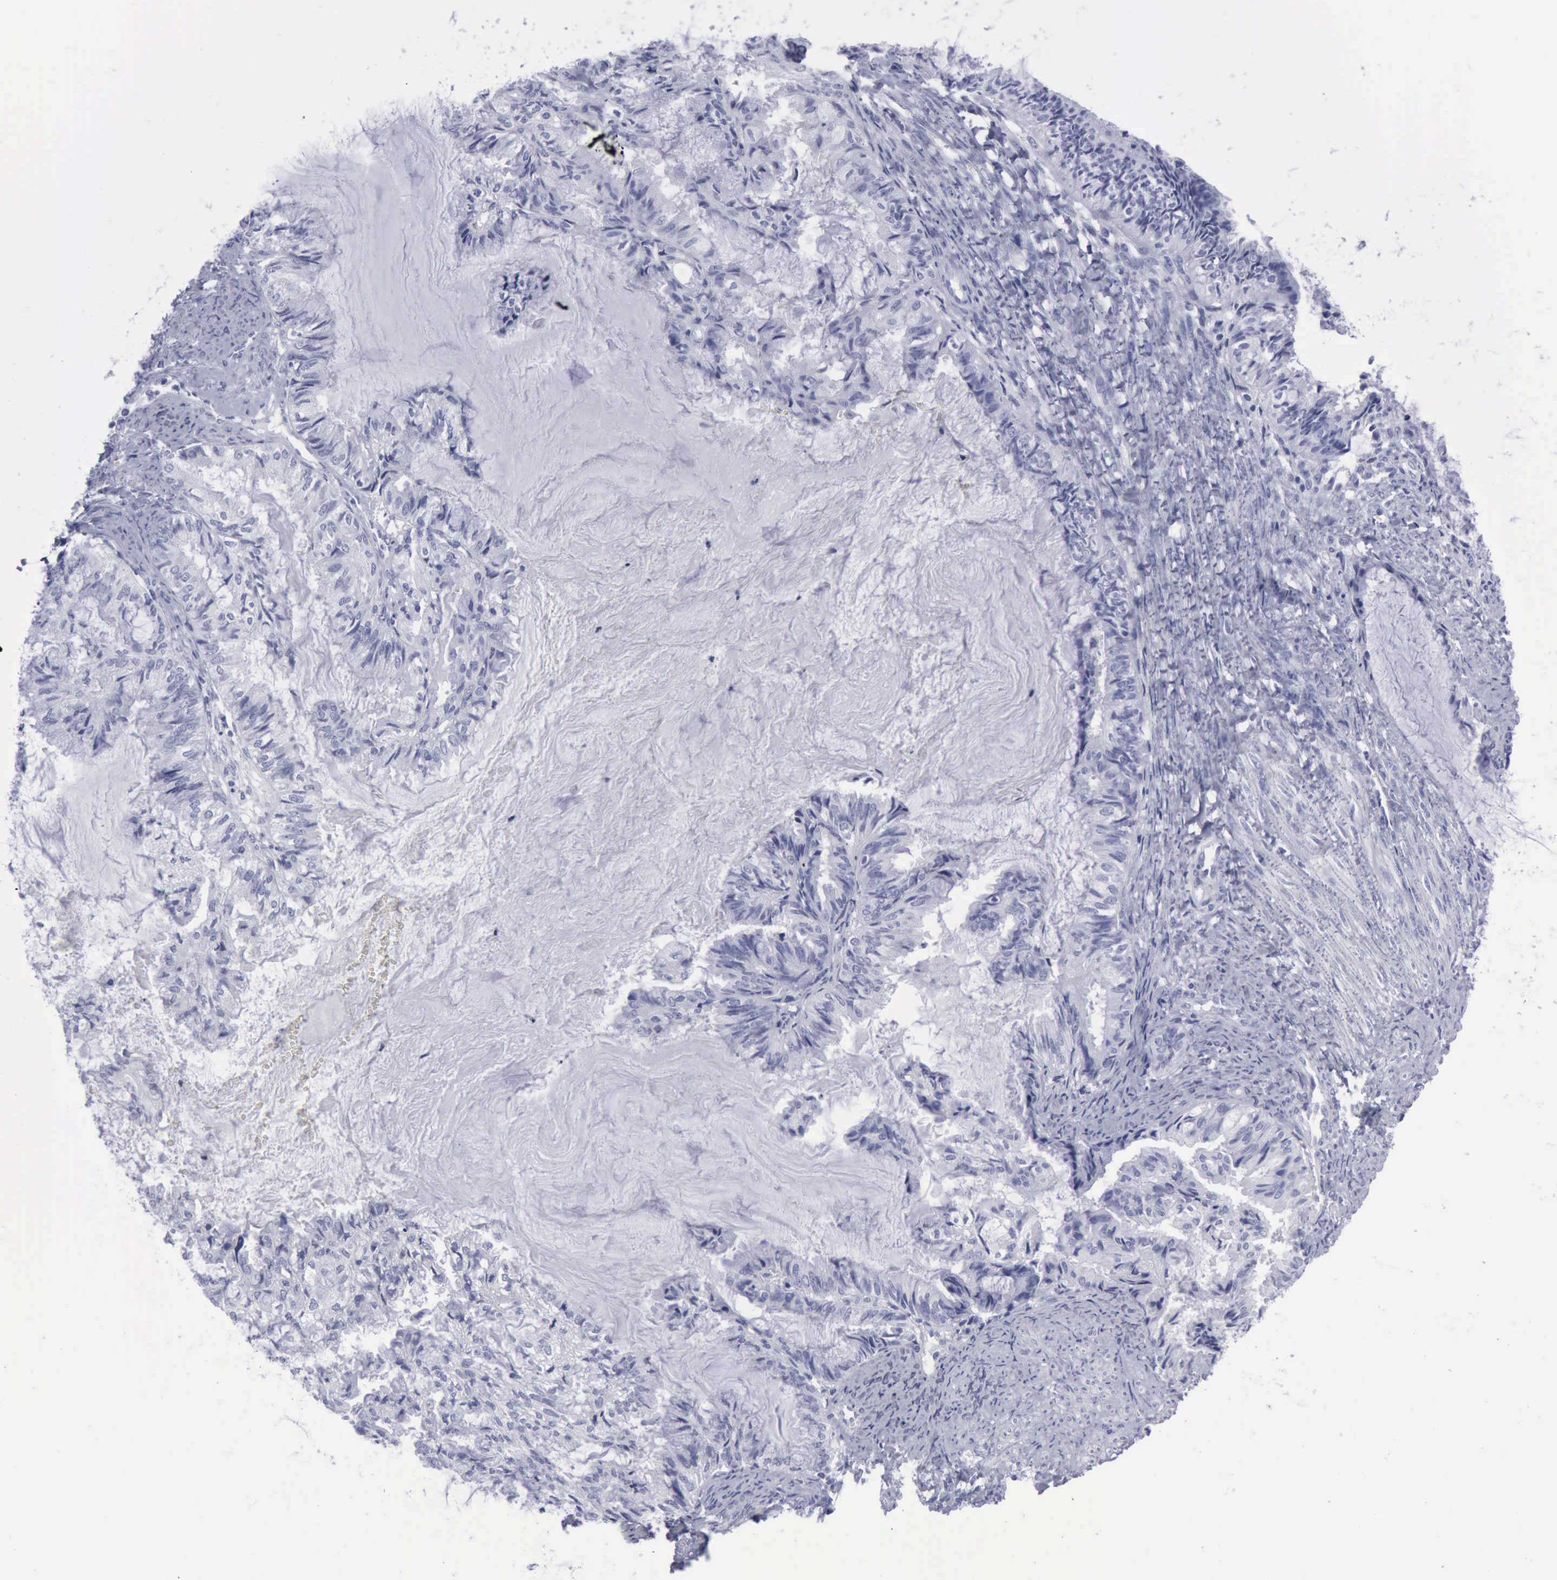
{"staining": {"intensity": "negative", "quantity": "none", "location": "none"}, "tissue": "endometrial cancer", "cell_type": "Tumor cells", "image_type": "cancer", "snomed": [{"axis": "morphology", "description": "Adenocarcinoma, NOS"}, {"axis": "topography", "description": "Endometrium"}], "caption": "Immunohistochemical staining of human adenocarcinoma (endometrial) shows no significant positivity in tumor cells.", "gene": "KRT13", "patient": {"sex": "female", "age": 86}}